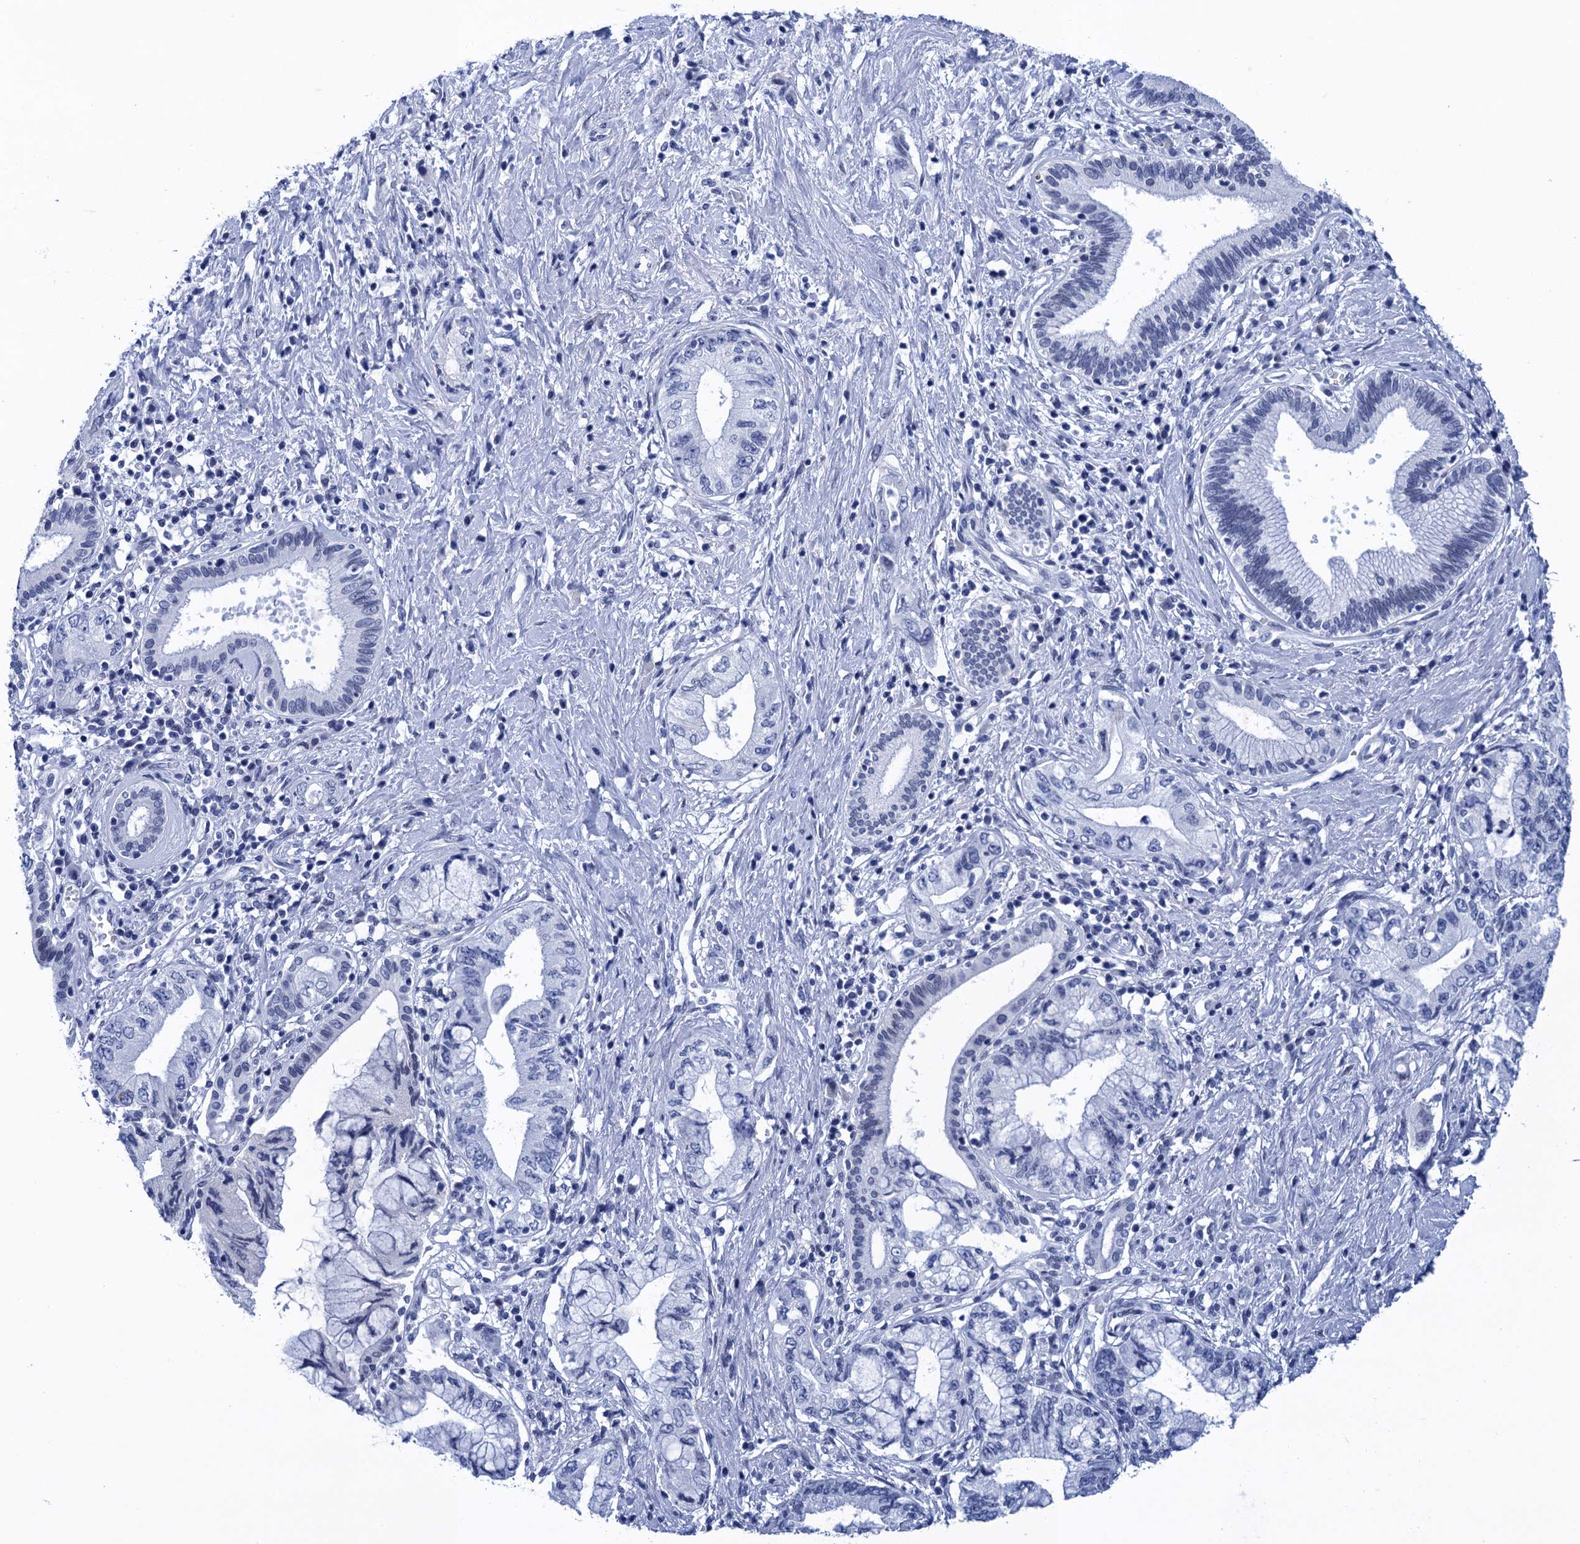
{"staining": {"intensity": "negative", "quantity": "none", "location": "none"}, "tissue": "pancreatic cancer", "cell_type": "Tumor cells", "image_type": "cancer", "snomed": [{"axis": "morphology", "description": "Adenocarcinoma, NOS"}, {"axis": "topography", "description": "Pancreas"}], "caption": "Immunohistochemical staining of human pancreatic cancer displays no significant expression in tumor cells. (DAB IHC, high magnification).", "gene": "METTL25", "patient": {"sex": "female", "age": 73}}